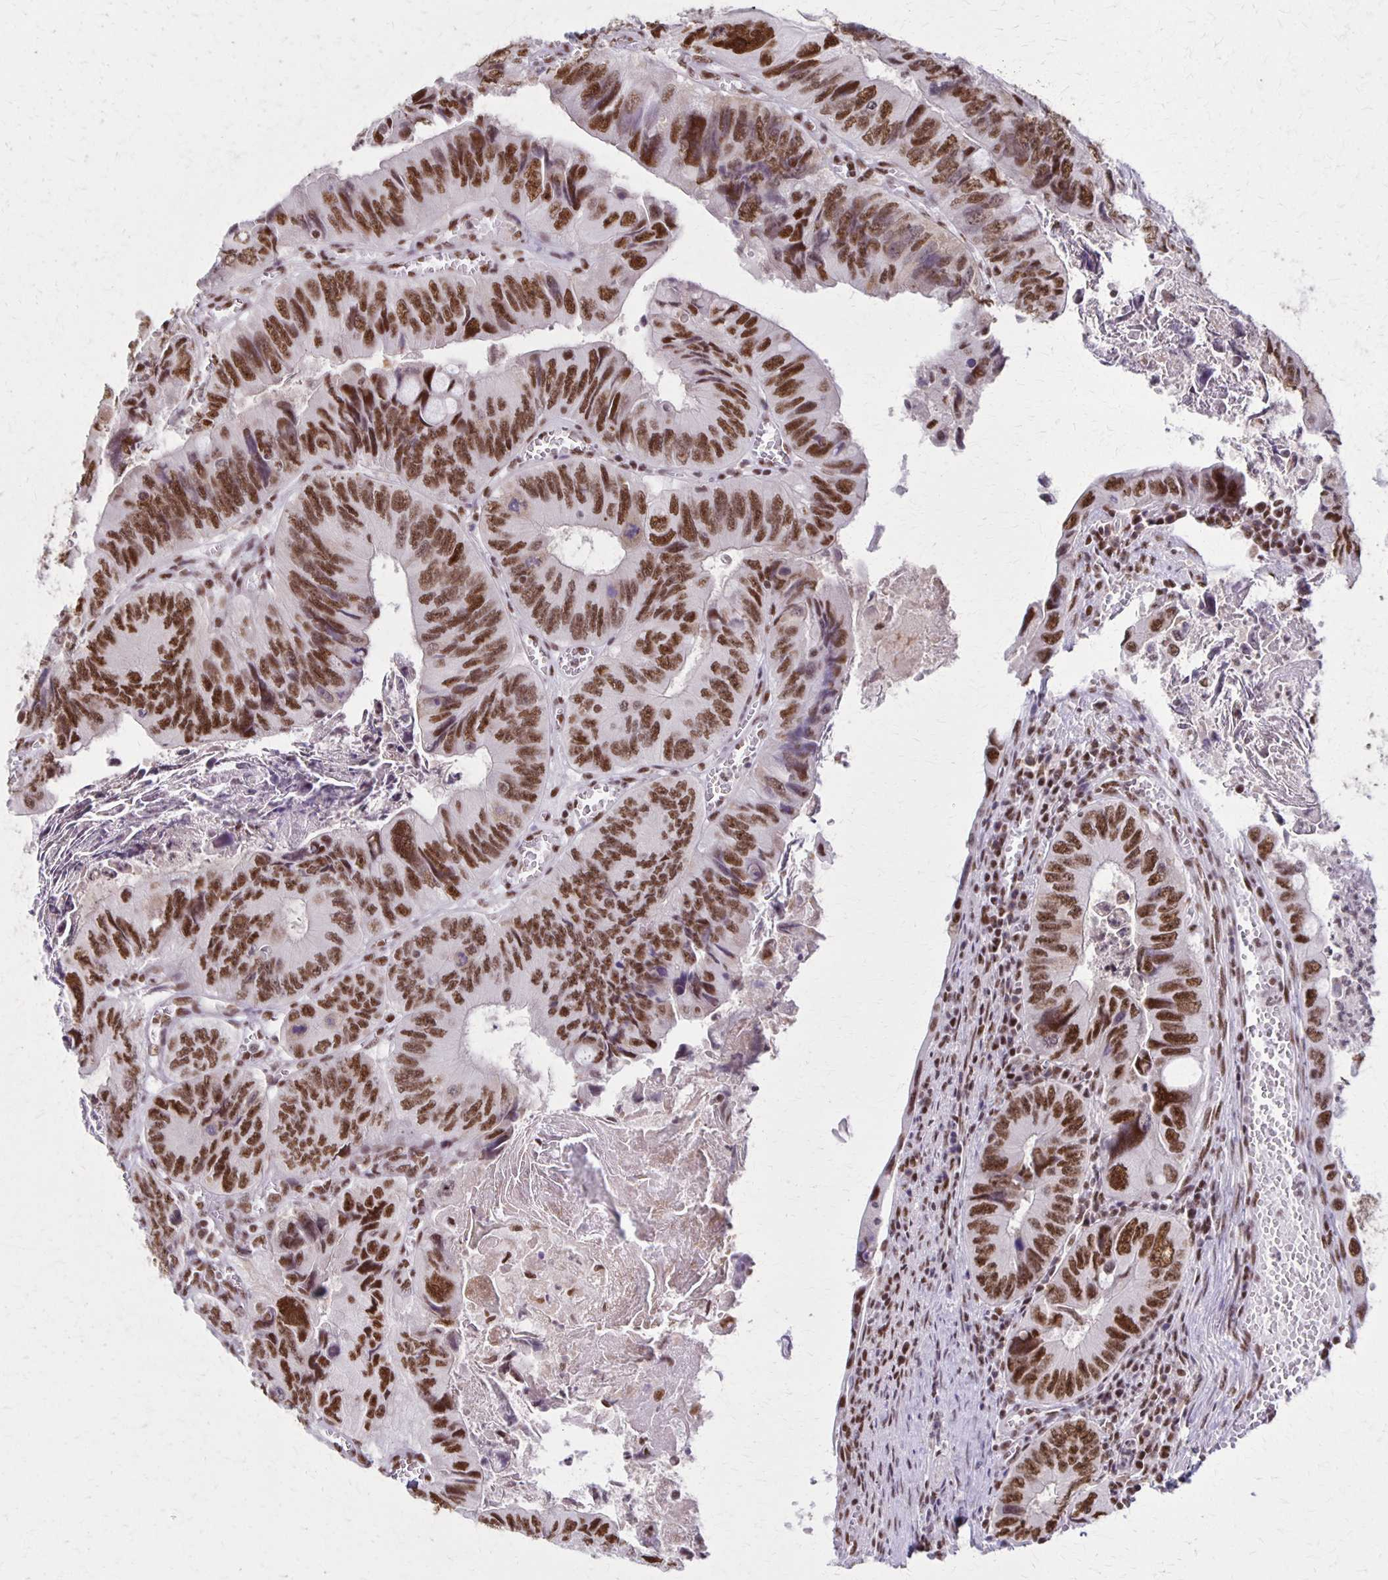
{"staining": {"intensity": "strong", "quantity": ">75%", "location": "nuclear"}, "tissue": "colorectal cancer", "cell_type": "Tumor cells", "image_type": "cancer", "snomed": [{"axis": "morphology", "description": "Adenocarcinoma, NOS"}, {"axis": "topography", "description": "Colon"}], "caption": "Immunohistochemical staining of colorectal cancer (adenocarcinoma) displays high levels of strong nuclear staining in approximately >75% of tumor cells.", "gene": "XRCC6", "patient": {"sex": "female", "age": 84}}